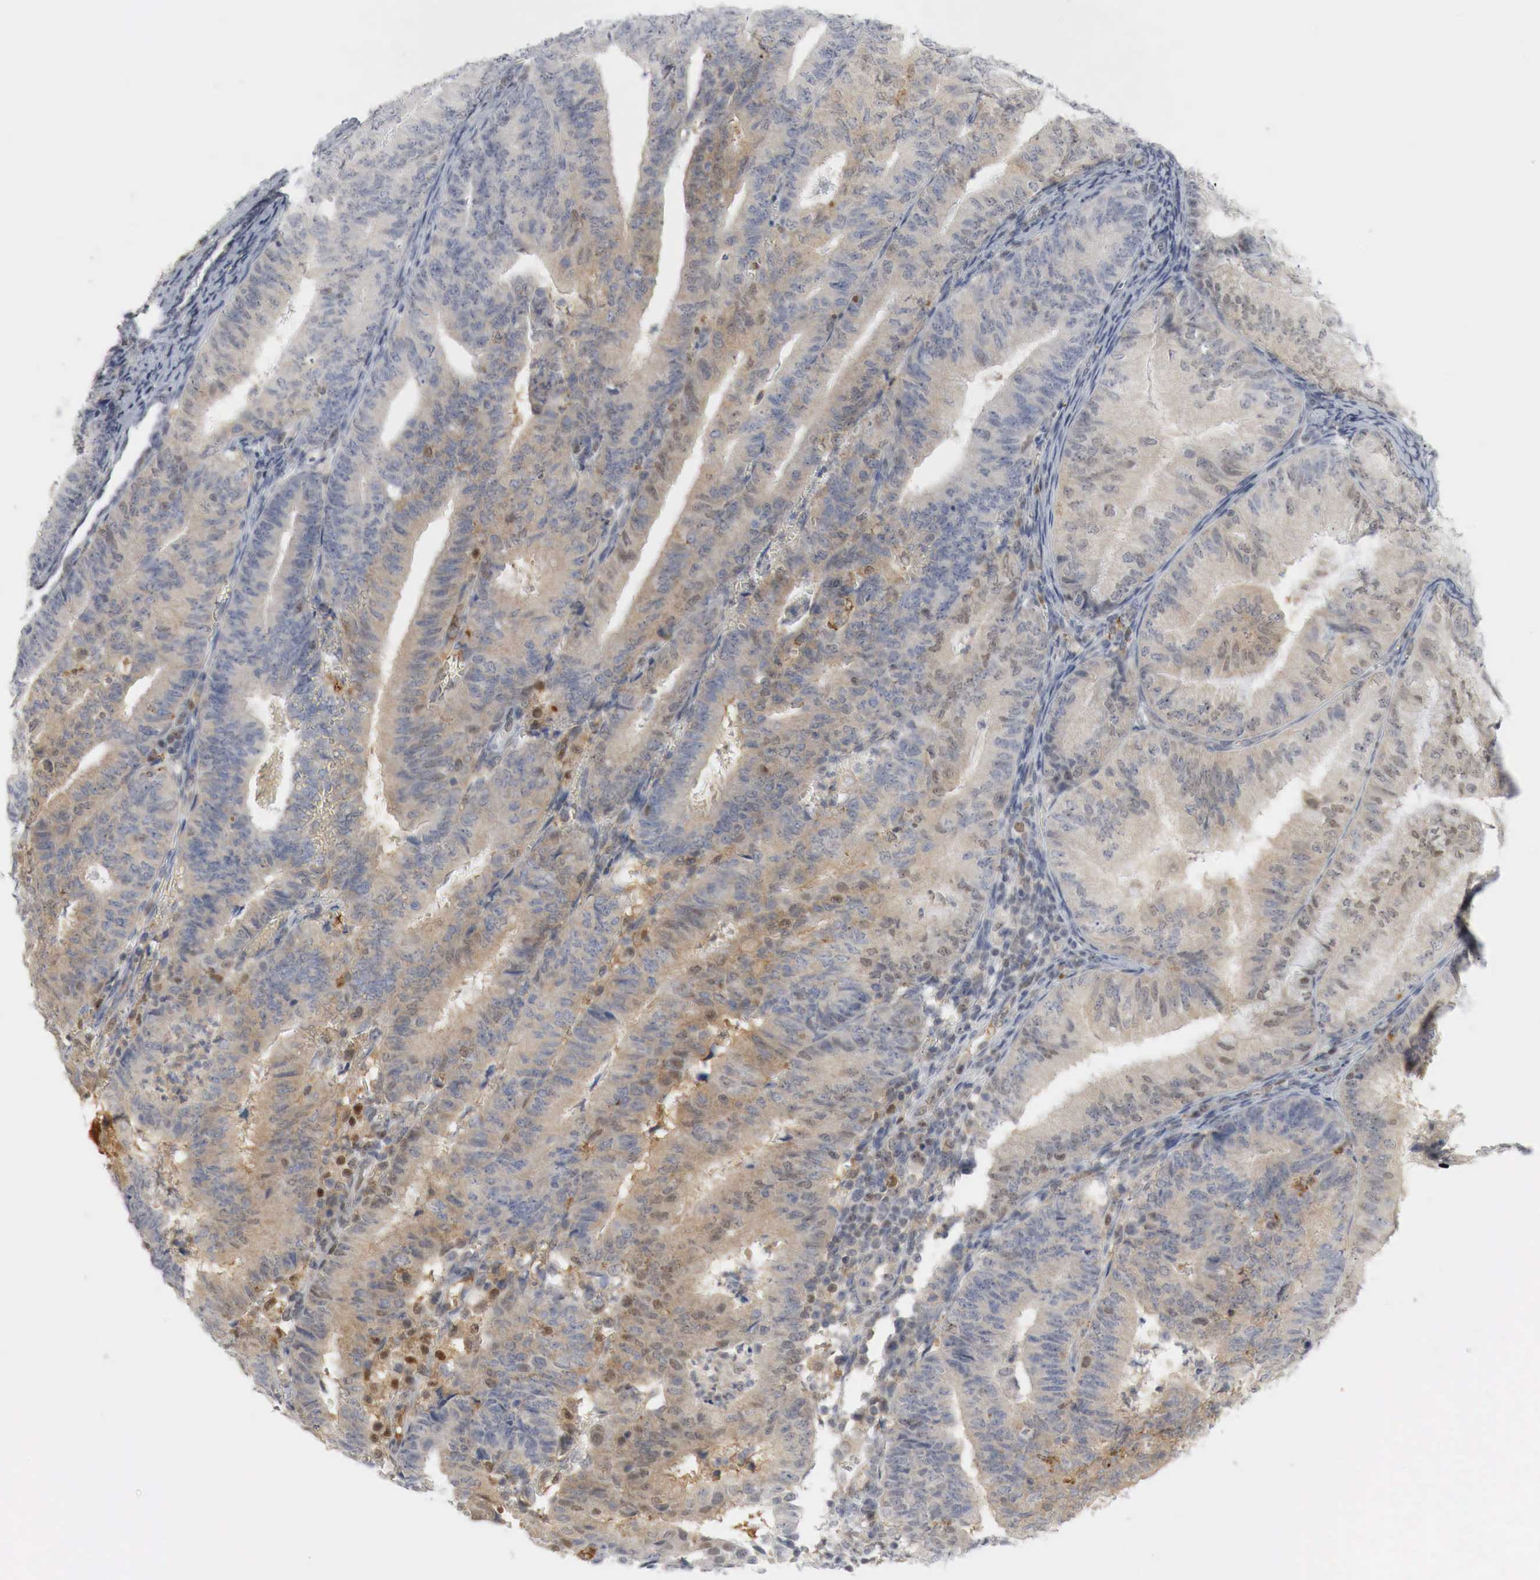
{"staining": {"intensity": "weak", "quantity": "25%-75%", "location": "cytoplasmic/membranous,nuclear"}, "tissue": "endometrial cancer", "cell_type": "Tumor cells", "image_type": "cancer", "snomed": [{"axis": "morphology", "description": "Adenocarcinoma, NOS"}, {"axis": "topography", "description": "Endometrium"}], "caption": "Protein expression by immunohistochemistry (IHC) displays weak cytoplasmic/membranous and nuclear expression in about 25%-75% of tumor cells in endometrial cancer.", "gene": "MYC", "patient": {"sex": "female", "age": 66}}